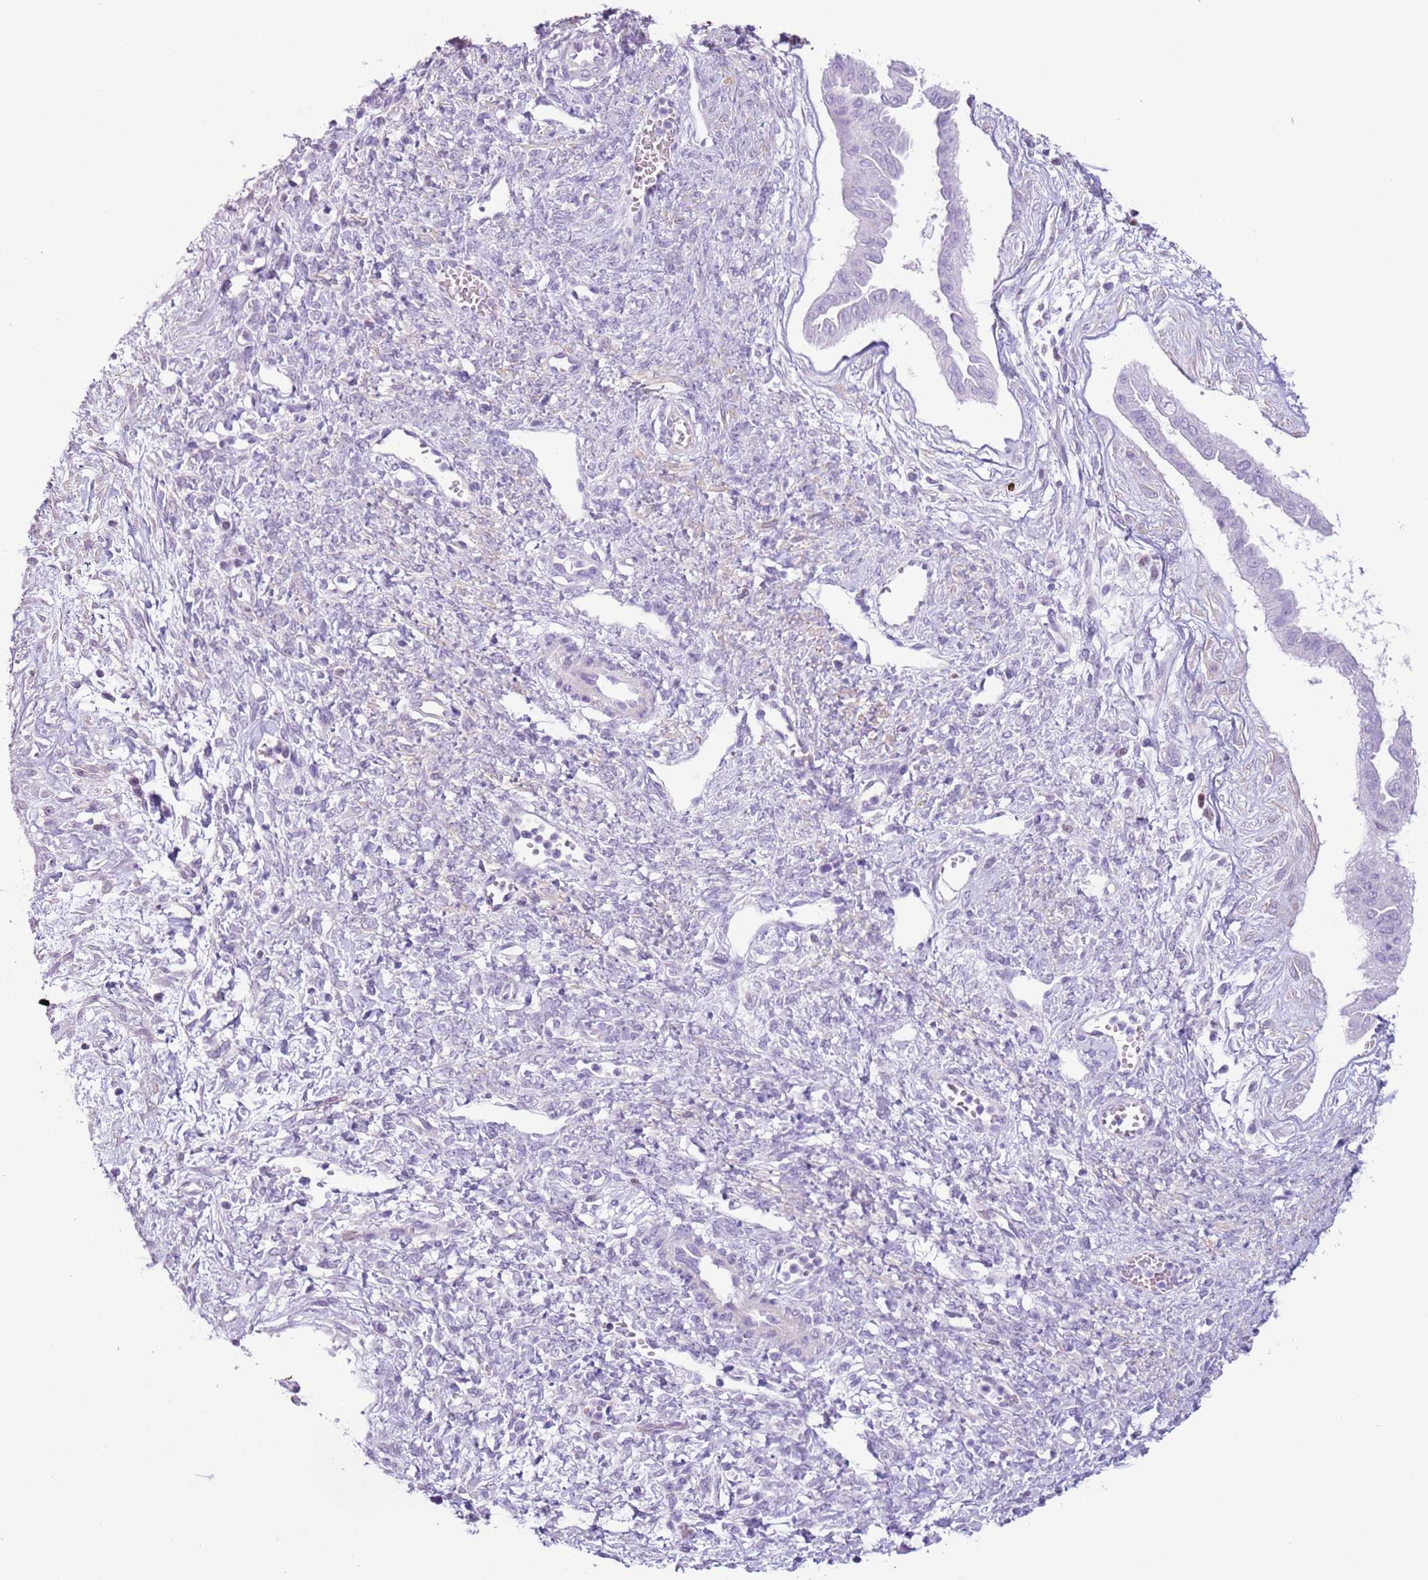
{"staining": {"intensity": "negative", "quantity": "none", "location": "none"}, "tissue": "ovarian cancer", "cell_type": "Tumor cells", "image_type": "cancer", "snomed": [{"axis": "morphology", "description": "Cystadenocarcinoma, mucinous, NOS"}, {"axis": "topography", "description": "Ovary"}], "caption": "Human ovarian cancer stained for a protein using IHC shows no expression in tumor cells.", "gene": "SLC7A14", "patient": {"sex": "female", "age": 73}}